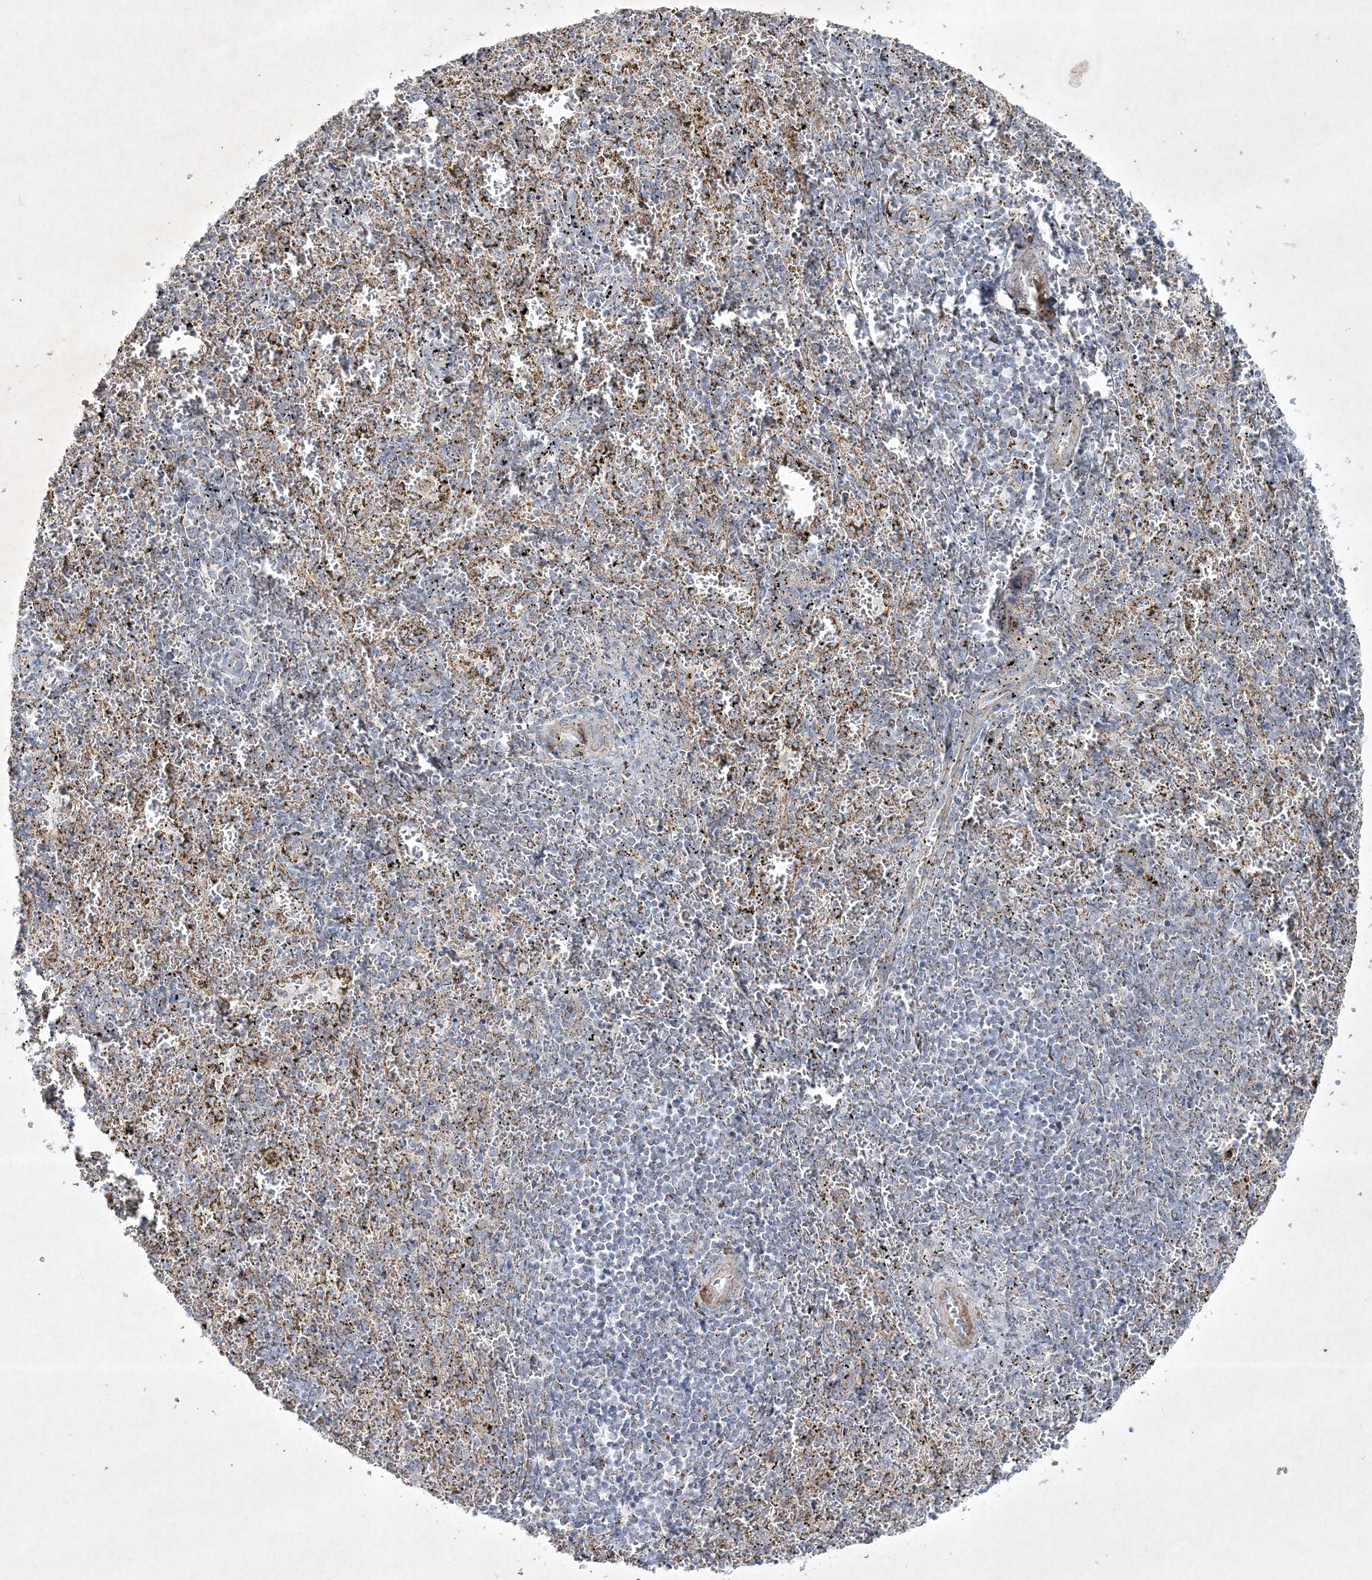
{"staining": {"intensity": "moderate", "quantity": "<25%", "location": "cytoplasmic/membranous"}, "tissue": "spleen", "cell_type": "Cells in red pulp", "image_type": "normal", "snomed": [{"axis": "morphology", "description": "Normal tissue, NOS"}, {"axis": "topography", "description": "Spleen"}], "caption": "High-magnification brightfield microscopy of normal spleen stained with DAB (brown) and counterstained with hematoxylin (blue). cells in red pulp exhibit moderate cytoplasmic/membranous expression is present in approximately<25% of cells. The protein is shown in brown color, while the nuclei are stained blue.", "gene": "RICTOR", "patient": {"sex": "male", "age": 11}}